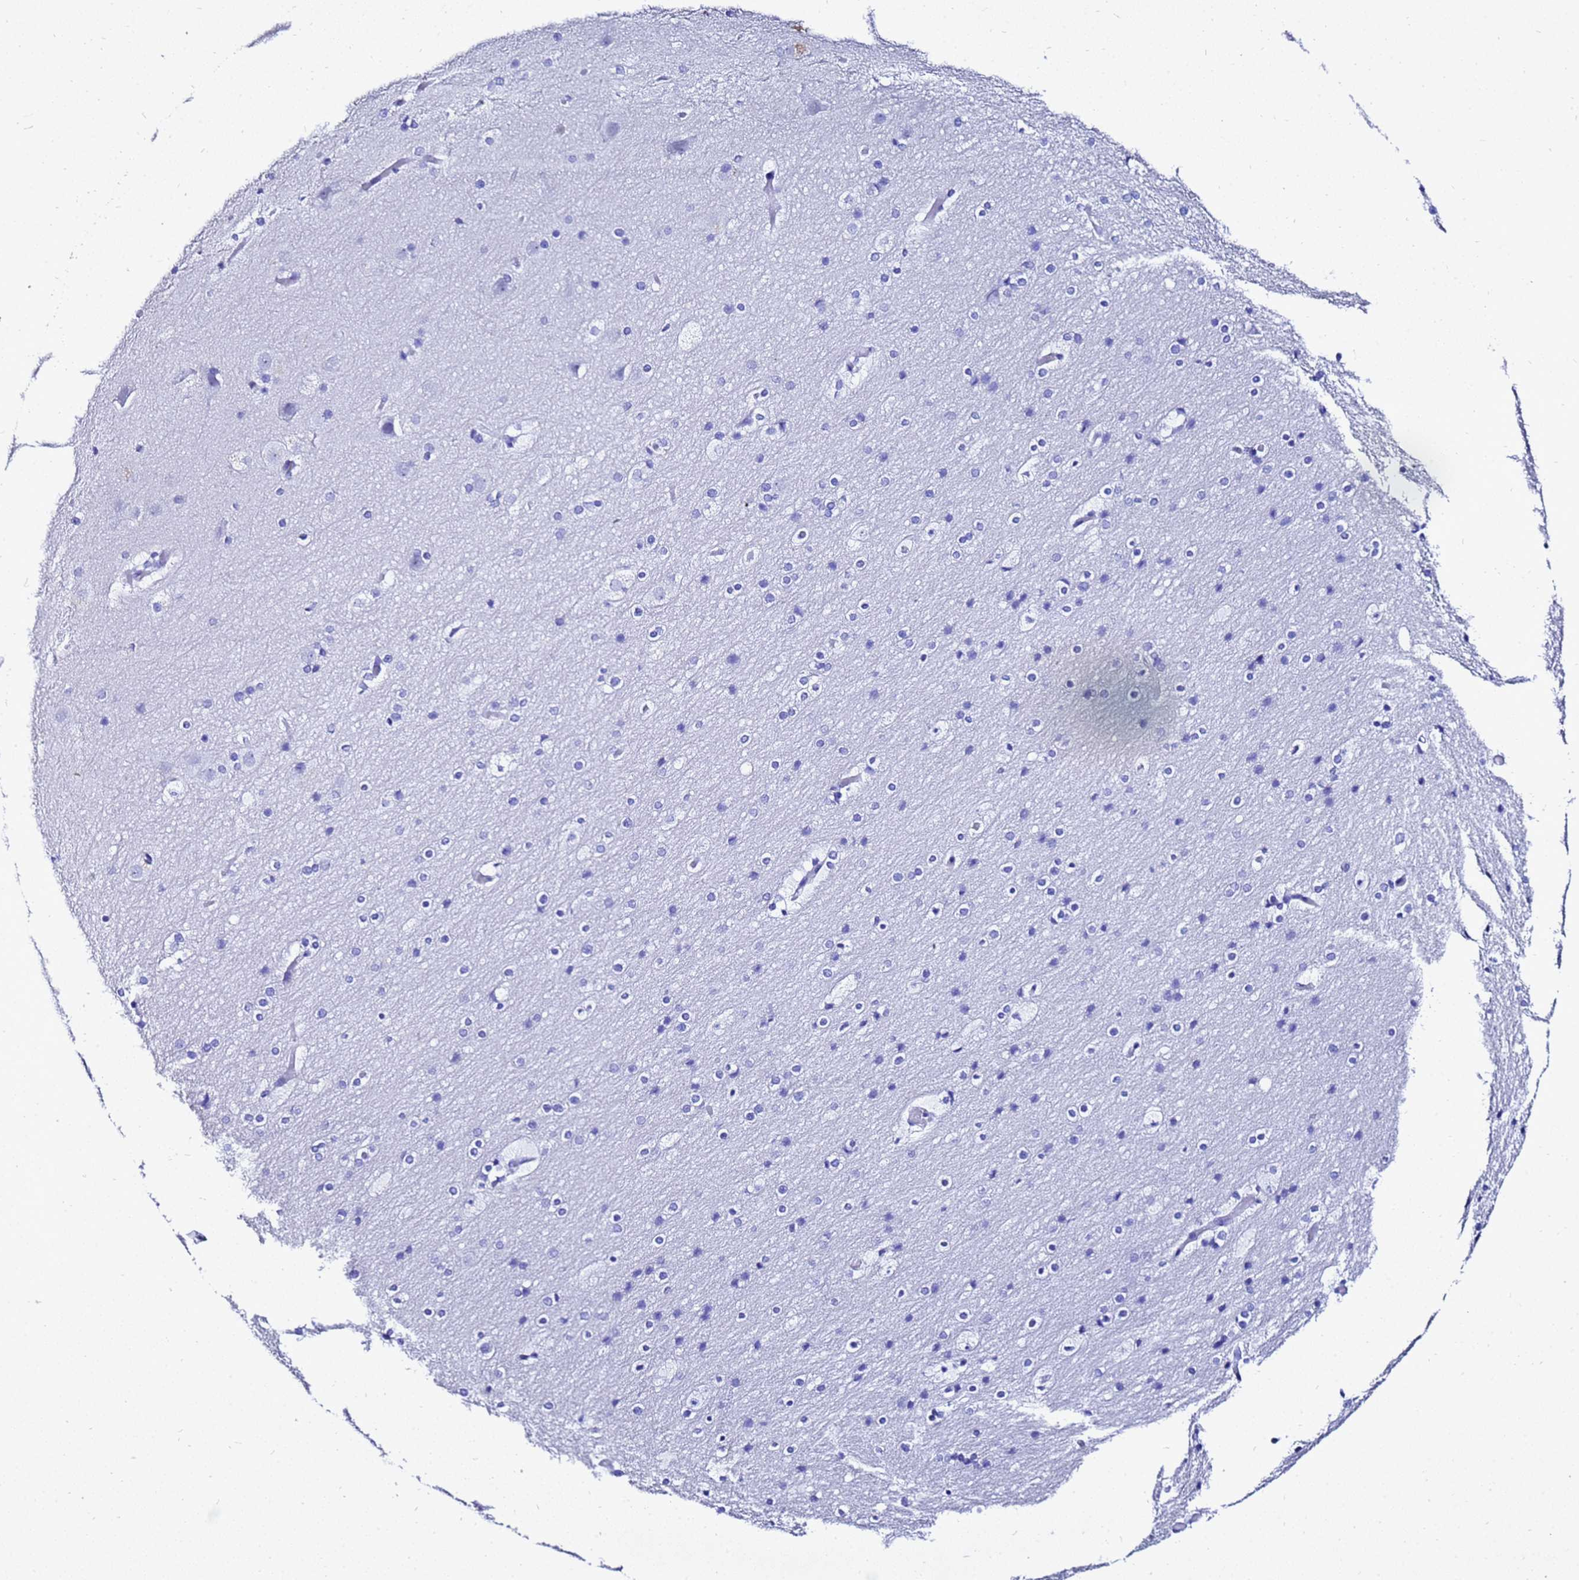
{"staining": {"intensity": "negative", "quantity": "none", "location": "none"}, "tissue": "cerebral cortex", "cell_type": "Endothelial cells", "image_type": "normal", "snomed": [{"axis": "morphology", "description": "Normal tissue, NOS"}, {"axis": "topography", "description": "Cerebral cortex"}], "caption": "A micrograph of cerebral cortex stained for a protein displays no brown staining in endothelial cells.", "gene": "LIPF", "patient": {"sex": "male", "age": 57}}